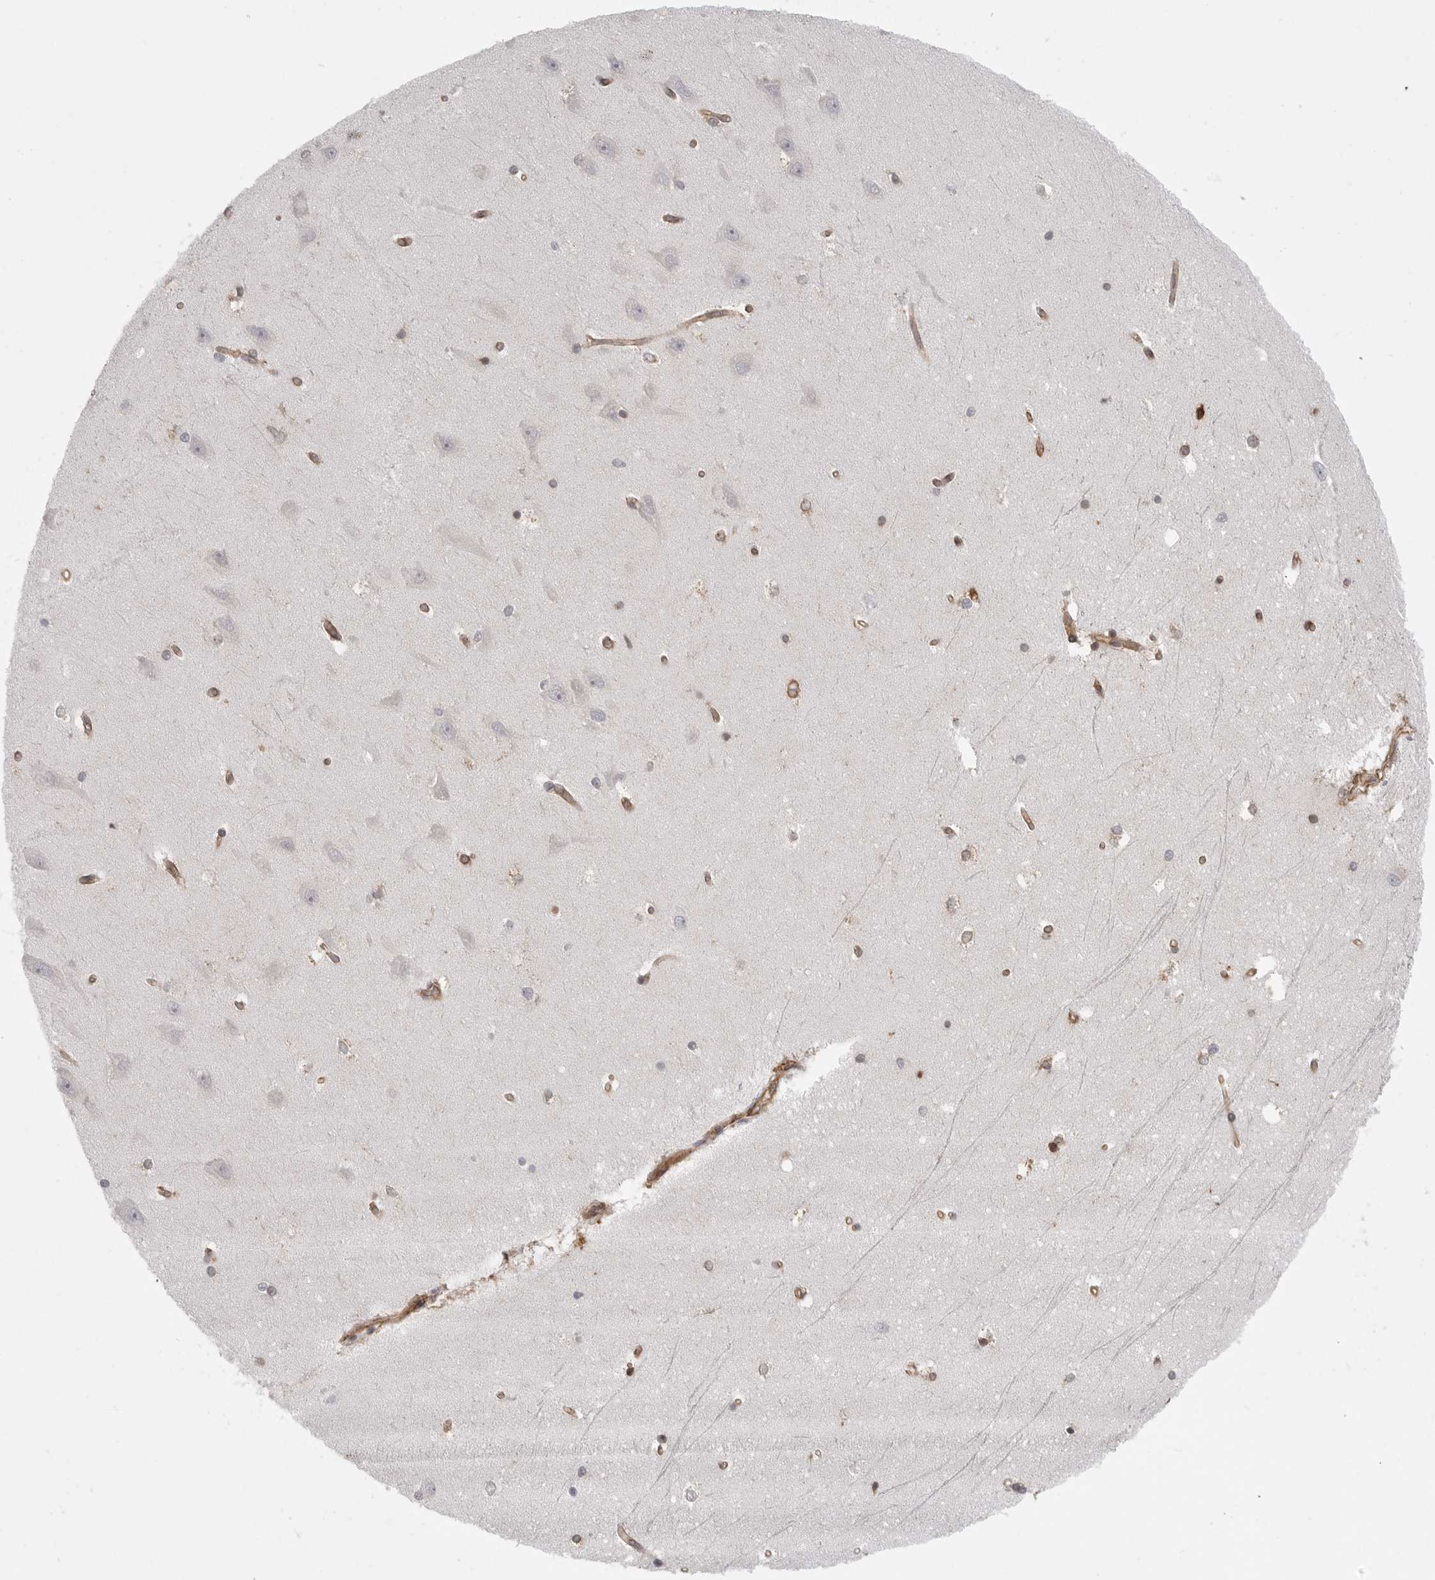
{"staining": {"intensity": "moderate", "quantity": "25%-75%", "location": "cytoplasmic/membranous,nuclear"}, "tissue": "hippocampus", "cell_type": "Glial cells", "image_type": "normal", "snomed": [{"axis": "morphology", "description": "Normal tissue, NOS"}, {"axis": "topography", "description": "Hippocampus"}], "caption": "DAB (3,3'-diaminobenzidine) immunohistochemical staining of benign human hippocampus shows moderate cytoplasmic/membranous,nuclear protein staining in about 25%-75% of glial cells.", "gene": "CERS2", "patient": {"sex": "male", "age": 45}}